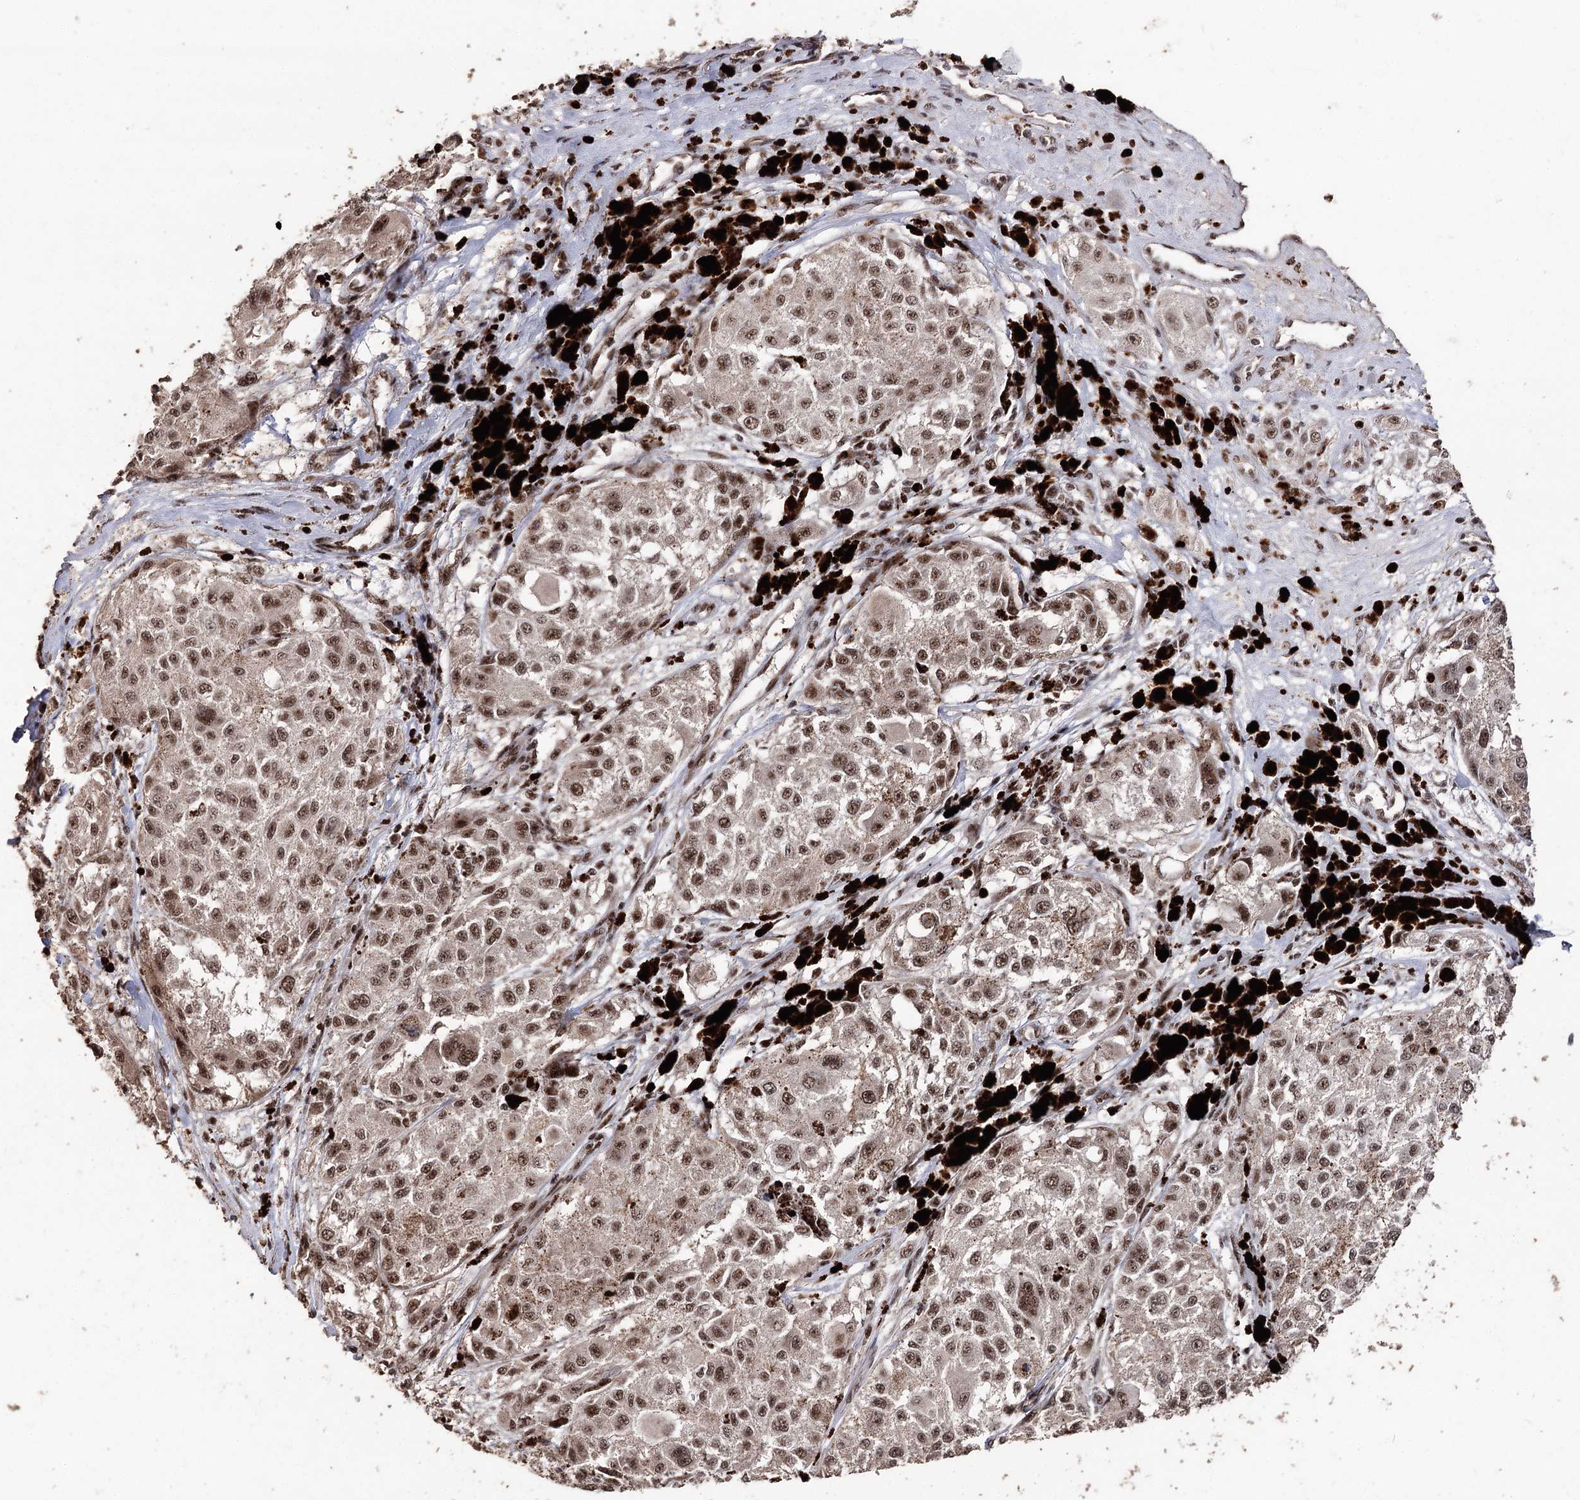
{"staining": {"intensity": "moderate", "quantity": ">75%", "location": "nuclear"}, "tissue": "melanoma", "cell_type": "Tumor cells", "image_type": "cancer", "snomed": [{"axis": "morphology", "description": "Necrosis, NOS"}, {"axis": "morphology", "description": "Malignant melanoma, NOS"}, {"axis": "topography", "description": "Skin"}], "caption": "Protein analysis of malignant melanoma tissue shows moderate nuclear expression in about >75% of tumor cells. Nuclei are stained in blue.", "gene": "U2SURP", "patient": {"sex": "female", "age": 87}}